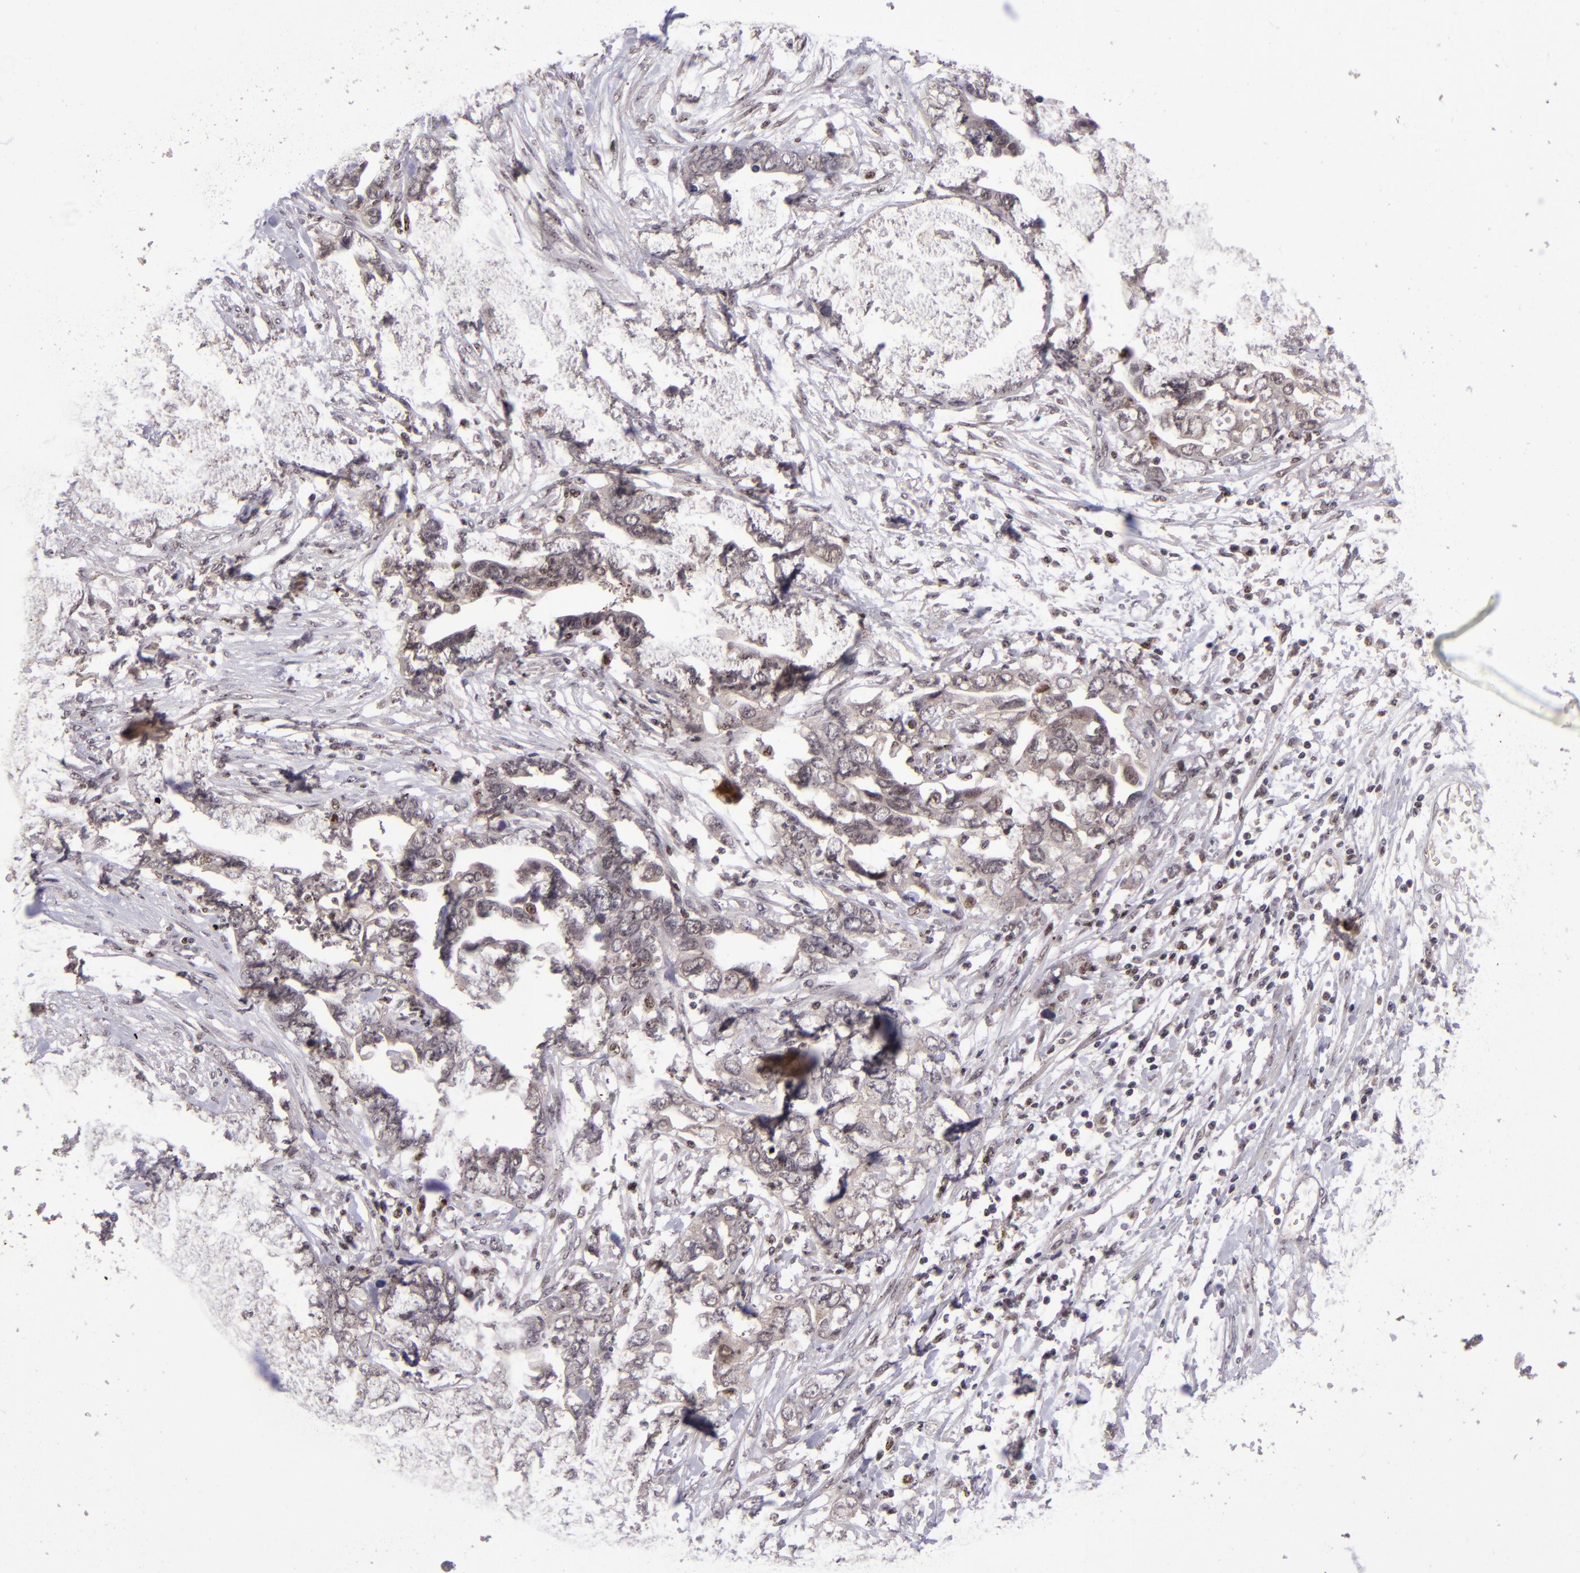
{"staining": {"intensity": "negative", "quantity": "none", "location": "none"}, "tissue": "ovarian cancer", "cell_type": "Tumor cells", "image_type": "cancer", "snomed": [{"axis": "morphology", "description": "Cystadenocarcinoma, serous, NOS"}, {"axis": "topography", "description": "Ovary"}], "caption": "IHC of ovarian cancer reveals no positivity in tumor cells.", "gene": "PCNX4", "patient": {"sex": "female", "age": 54}}